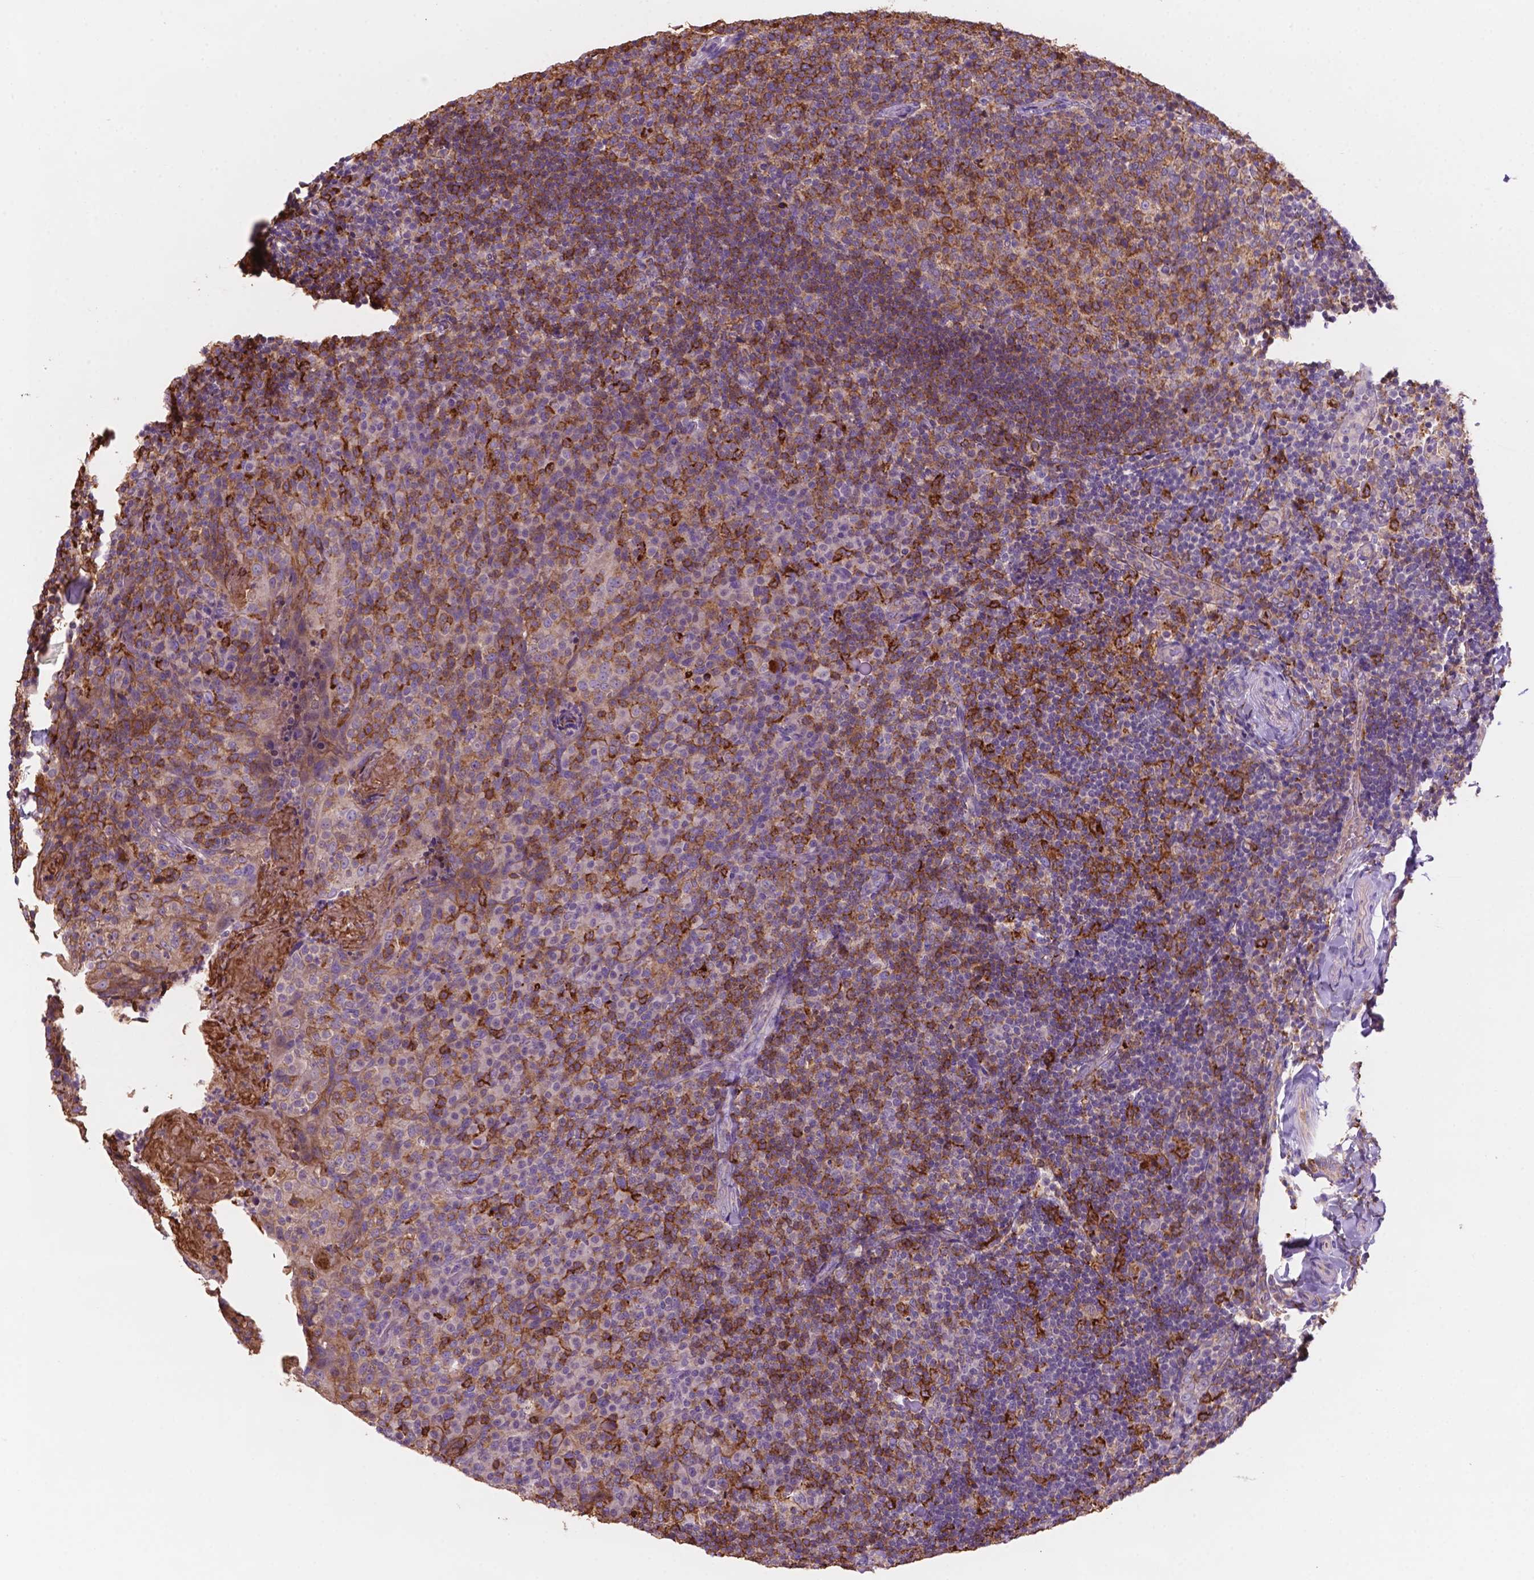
{"staining": {"intensity": "moderate", "quantity": ">75%", "location": "cytoplasmic/membranous"}, "tissue": "tonsil", "cell_type": "Germinal center cells", "image_type": "normal", "snomed": [{"axis": "morphology", "description": "Normal tissue, NOS"}, {"axis": "topography", "description": "Tonsil"}], "caption": "Protein expression by immunohistochemistry (IHC) shows moderate cytoplasmic/membranous positivity in approximately >75% of germinal center cells in unremarkable tonsil.", "gene": "MKRN2OS", "patient": {"sex": "female", "age": 10}}